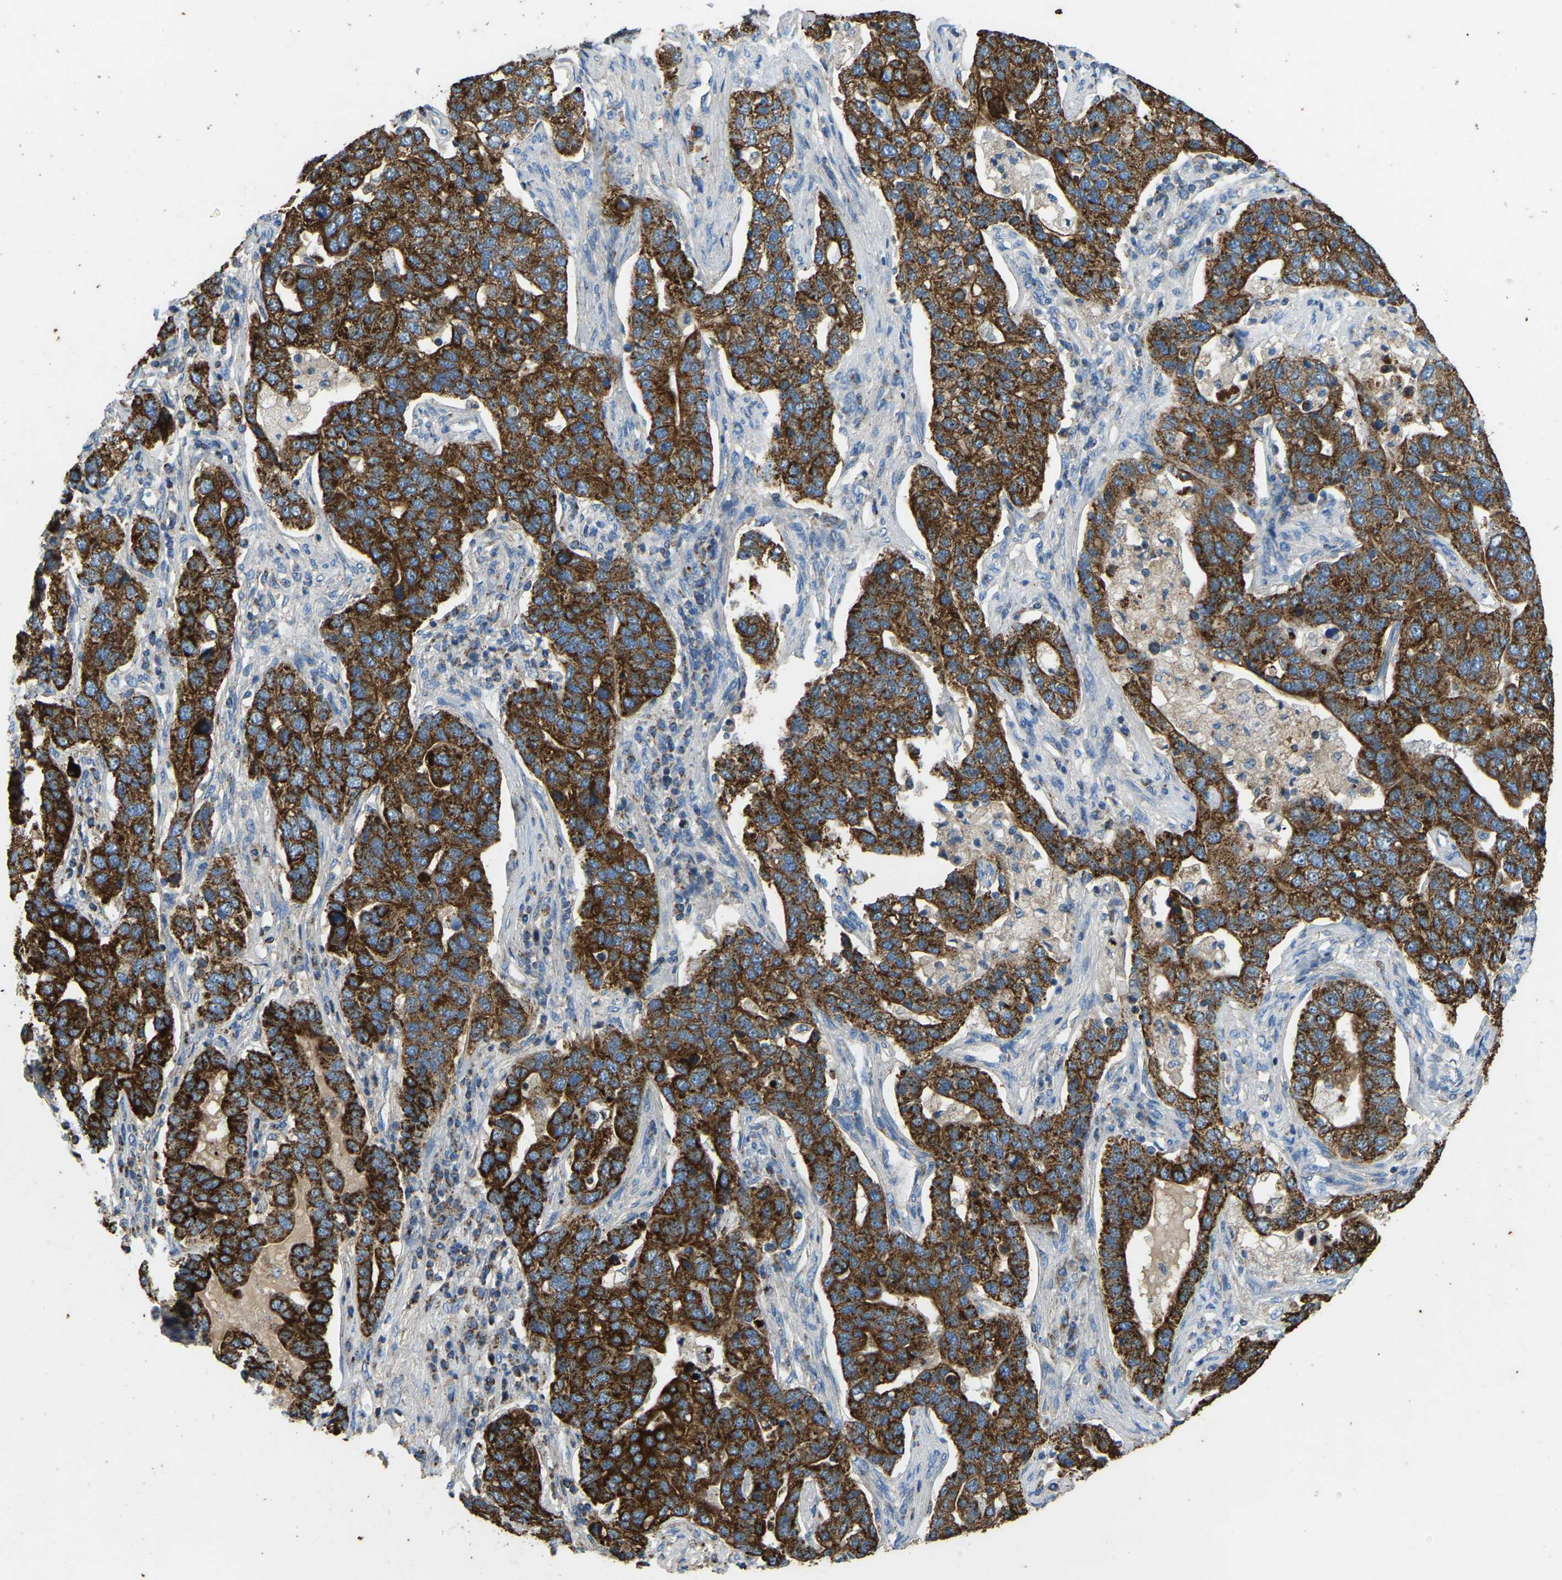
{"staining": {"intensity": "strong", "quantity": ">75%", "location": "cytoplasmic/membranous"}, "tissue": "pancreatic cancer", "cell_type": "Tumor cells", "image_type": "cancer", "snomed": [{"axis": "morphology", "description": "Adenocarcinoma, NOS"}, {"axis": "topography", "description": "Pancreas"}], "caption": "Strong cytoplasmic/membranous staining is present in approximately >75% of tumor cells in pancreatic cancer (adenocarcinoma). Using DAB (brown) and hematoxylin (blue) stains, captured at high magnification using brightfield microscopy.", "gene": "ZNF200", "patient": {"sex": "female", "age": 61}}